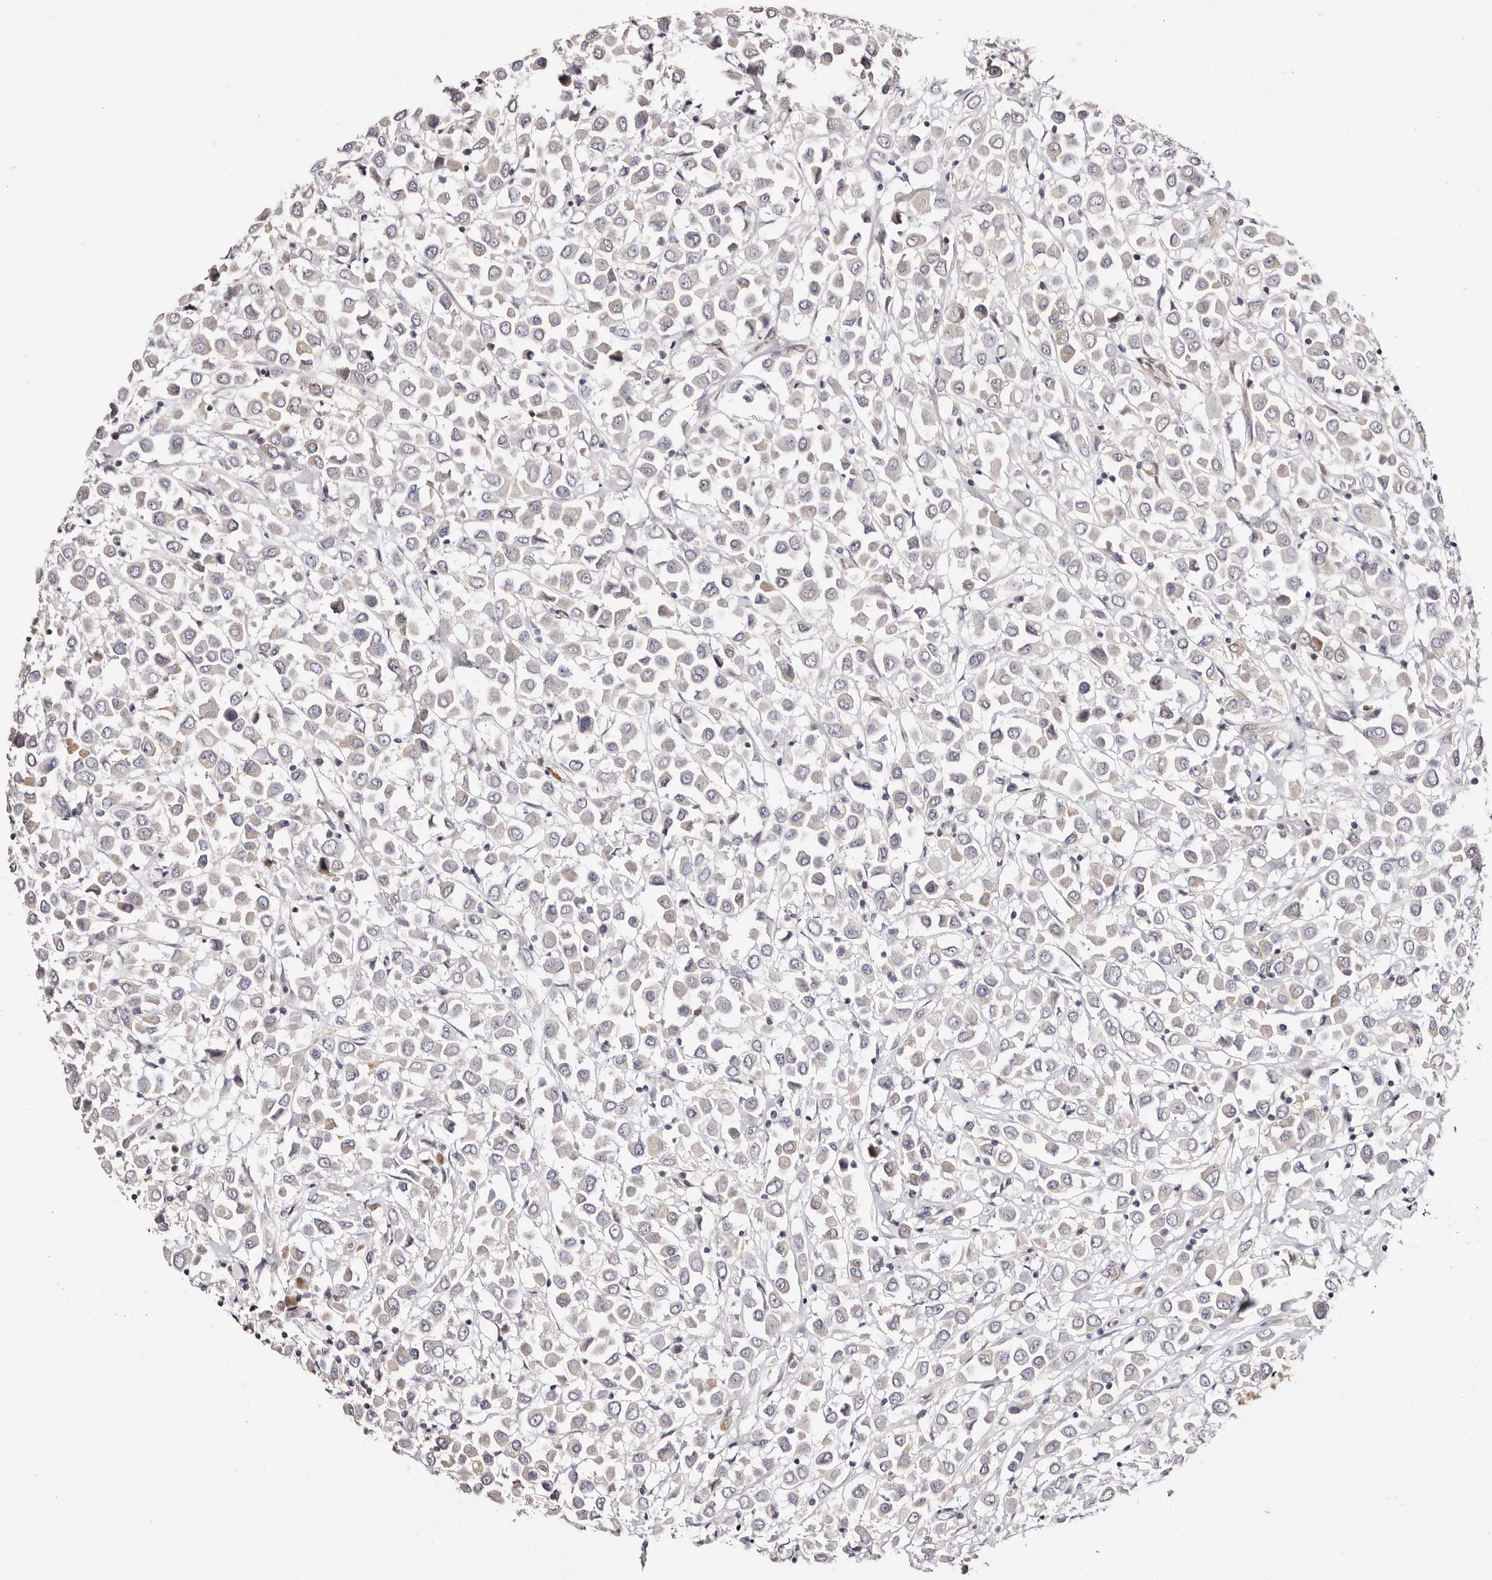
{"staining": {"intensity": "negative", "quantity": "none", "location": "none"}, "tissue": "breast cancer", "cell_type": "Tumor cells", "image_type": "cancer", "snomed": [{"axis": "morphology", "description": "Duct carcinoma"}, {"axis": "topography", "description": "Breast"}], "caption": "Intraductal carcinoma (breast) stained for a protein using immunohistochemistry (IHC) exhibits no expression tumor cells.", "gene": "GFOD1", "patient": {"sex": "female", "age": 61}}